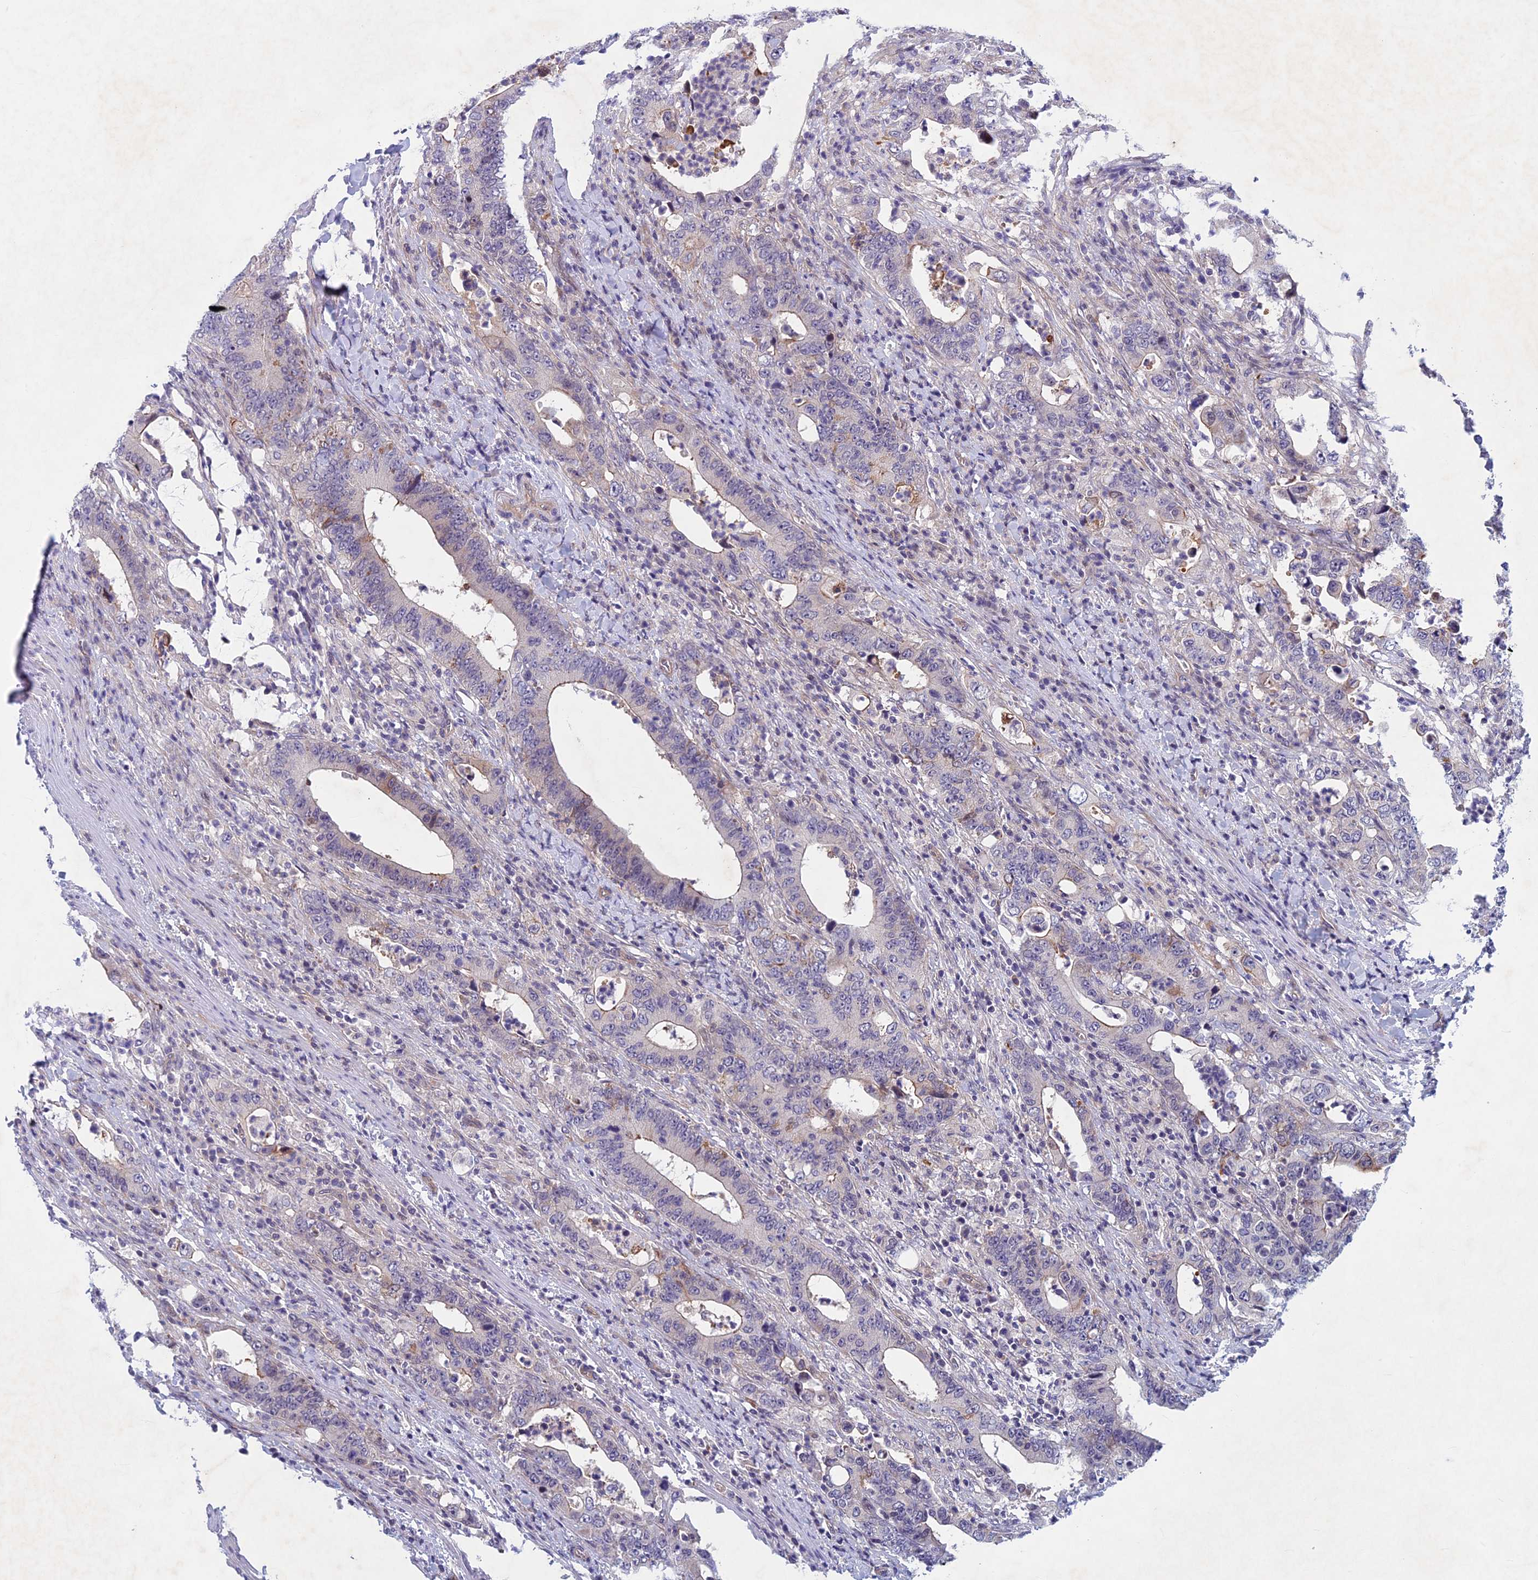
{"staining": {"intensity": "negative", "quantity": "none", "location": "none"}, "tissue": "colorectal cancer", "cell_type": "Tumor cells", "image_type": "cancer", "snomed": [{"axis": "morphology", "description": "Adenocarcinoma, NOS"}, {"axis": "topography", "description": "Colon"}], "caption": "Colorectal cancer (adenocarcinoma) stained for a protein using immunohistochemistry demonstrates no positivity tumor cells.", "gene": "PTHLH", "patient": {"sex": "female", "age": 75}}